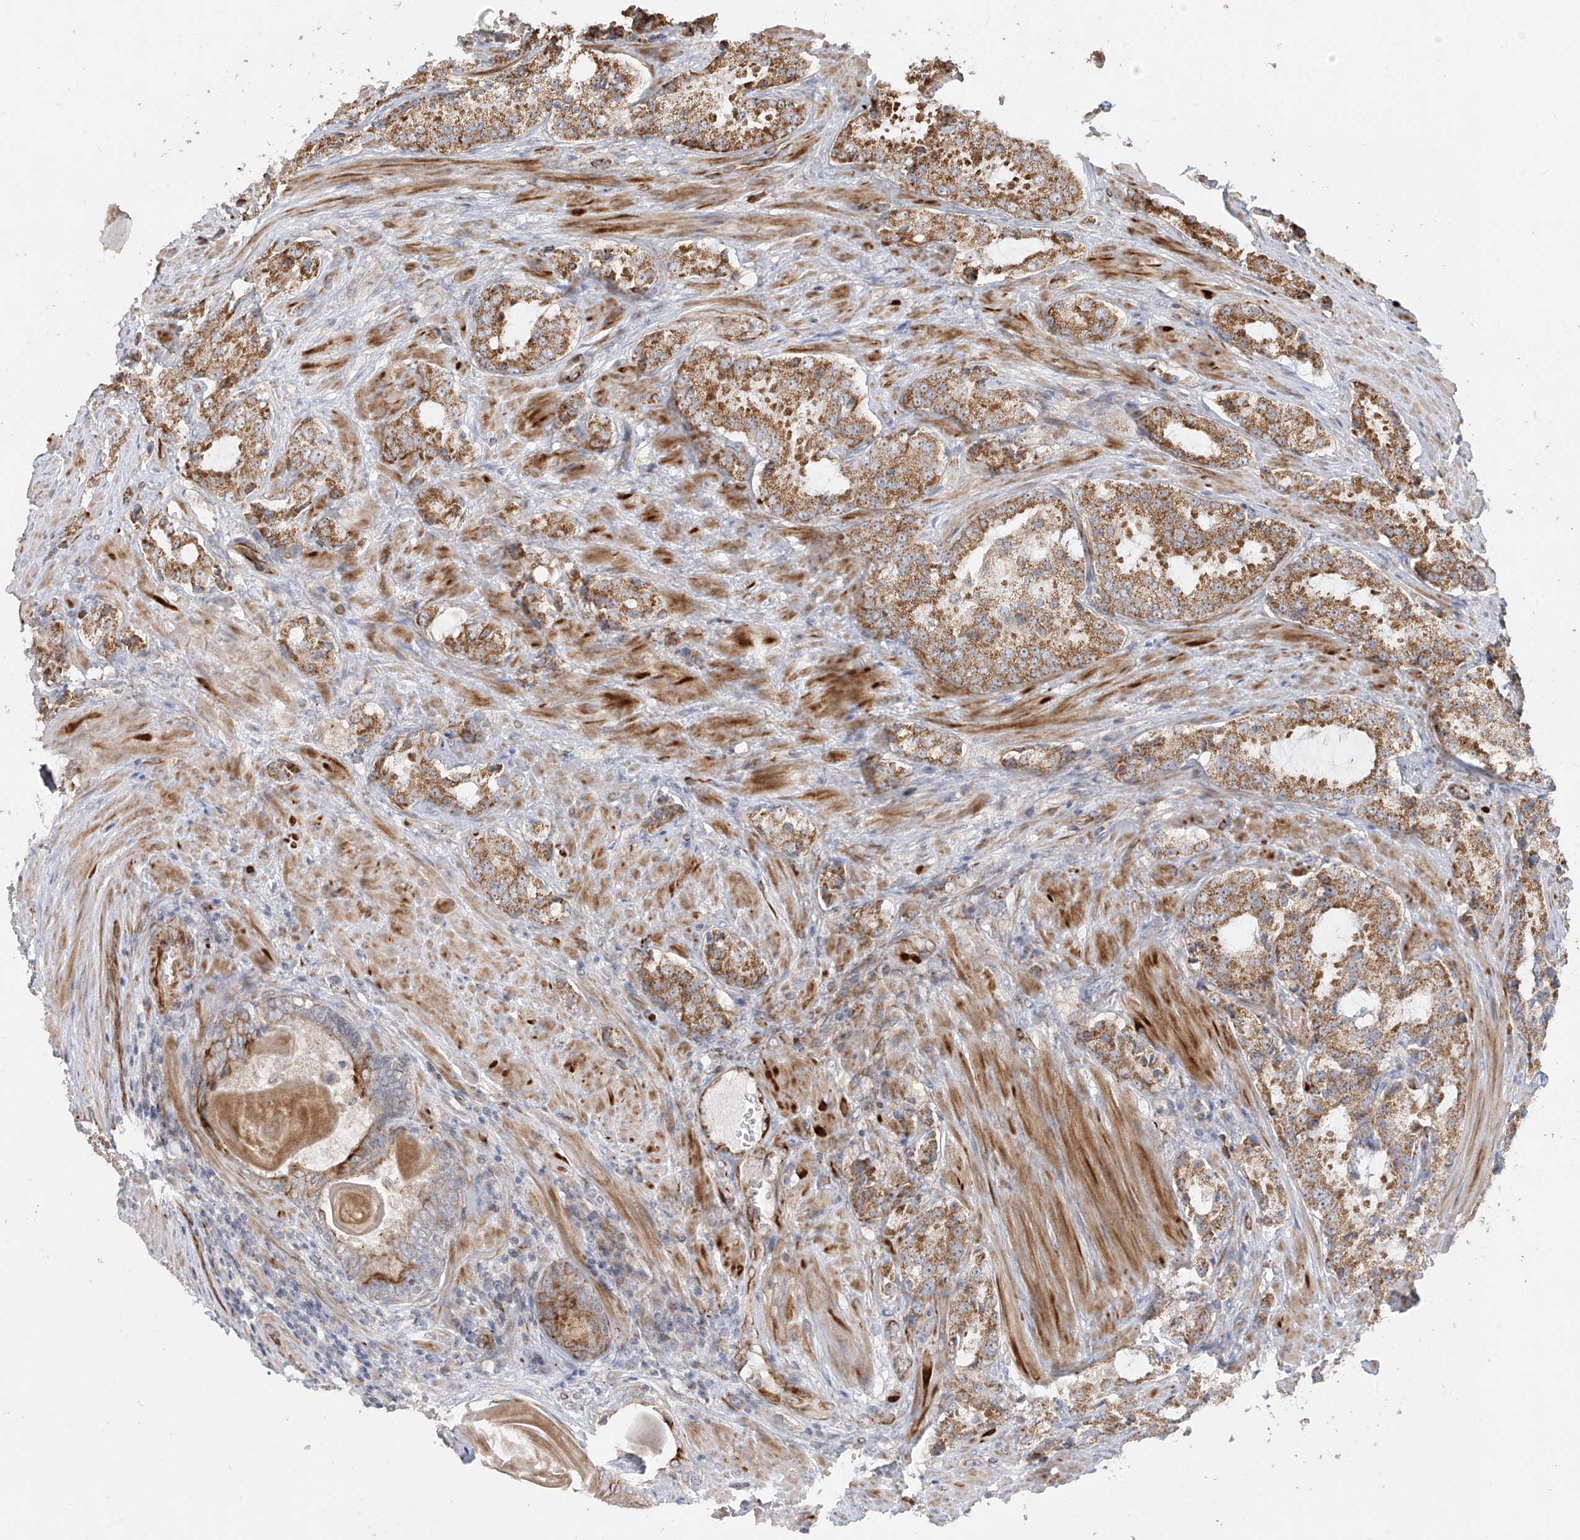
{"staining": {"intensity": "moderate", "quantity": "25%-75%", "location": "cytoplasmic/membranous"}, "tissue": "prostate cancer", "cell_type": "Tumor cells", "image_type": "cancer", "snomed": [{"axis": "morphology", "description": "Adenocarcinoma, High grade"}, {"axis": "topography", "description": "Prostate"}], "caption": "DAB (3,3'-diaminobenzidine) immunohistochemical staining of prostate cancer (high-grade adenocarcinoma) demonstrates moderate cytoplasmic/membranous protein positivity in approximately 25%-75% of tumor cells.", "gene": "DCDC2", "patient": {"sex": "male", "age": 66}}